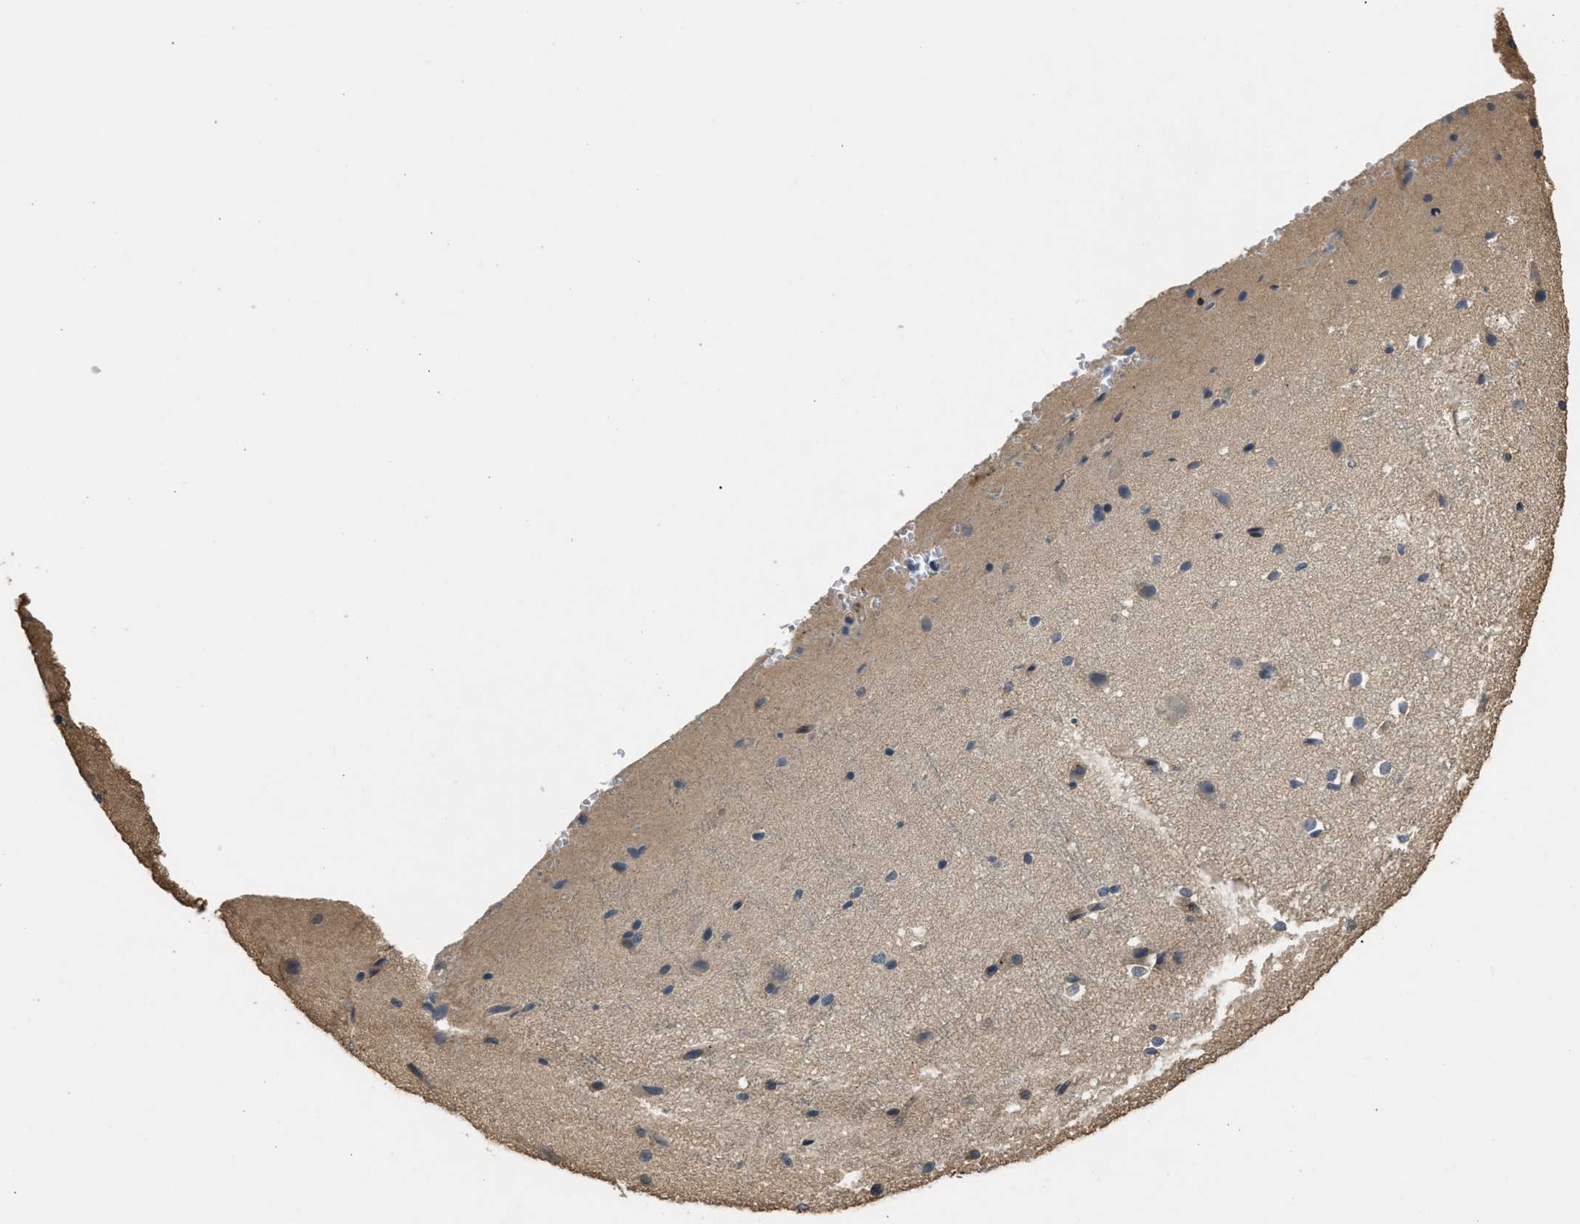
{"staining": {"intensity": "weak", "quantity": "25%-75%", "location": "cytoplasmic/membranous"}, "tissue": "cerebral cortex", "cell_type": "Endothelial cells", "image_type": "normal", "snomed": [{"axis": "morphology", "description": "Normal tissue, NOS"}, {"axis": "morphology", "description": "Developmental malformation"}, {"axis": "topography", "description": "Cerebral cortex"}], "caption": "This image exhibits benign cerebral cortex stained with IHC to label a protein in brown. The cytoplasmic/membranous of endothelial cells show weak positivity for the protein. Nuclei are counter-stained blue.", "gene": "ARHGDIA", "patient": {"sex": "female", "age": 30}}